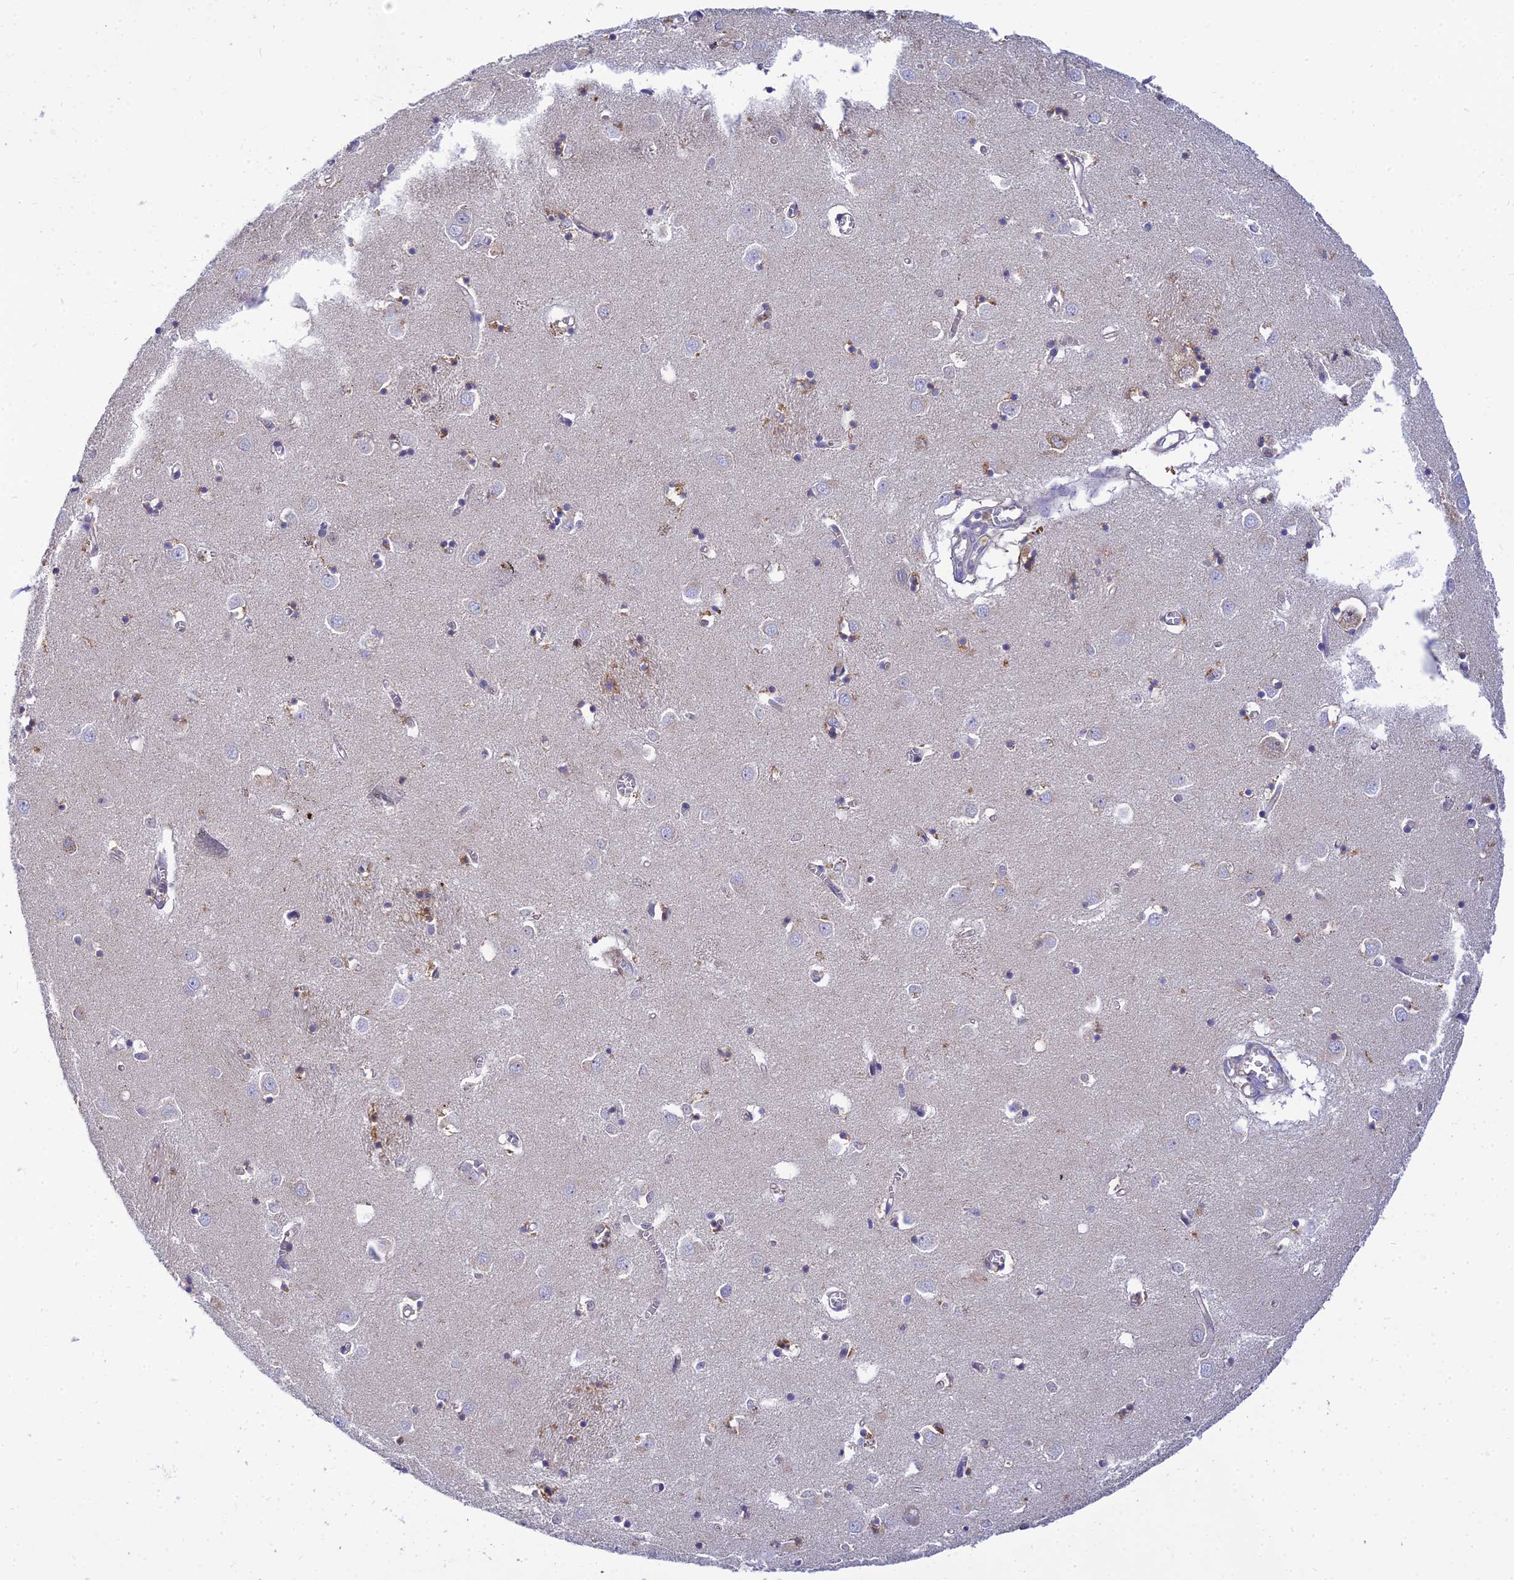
{"staining": {"intensity": "moderate", "quantity": "<25%", "location": "cytoplasmic/membranous"}, "tissue": "caudate", "cell_type": "Glial cells", "image_type": "normal", "snomed": [{"axis": "morphology", "description": "Normal tissue, NOS"}, {"axis": "topography", "description": "Lateral ventricle wall"}], "caption": "Immunohistochemical staining of unremarkable human caudate reveals moderate cytoplasmic/membranous protein positivity in about <25% of glial cells. (Brightfield microscopy of DAB IHC at high magnification).", "gene": "ARL8A", "patient": {"sex": "male", "age": 70}}